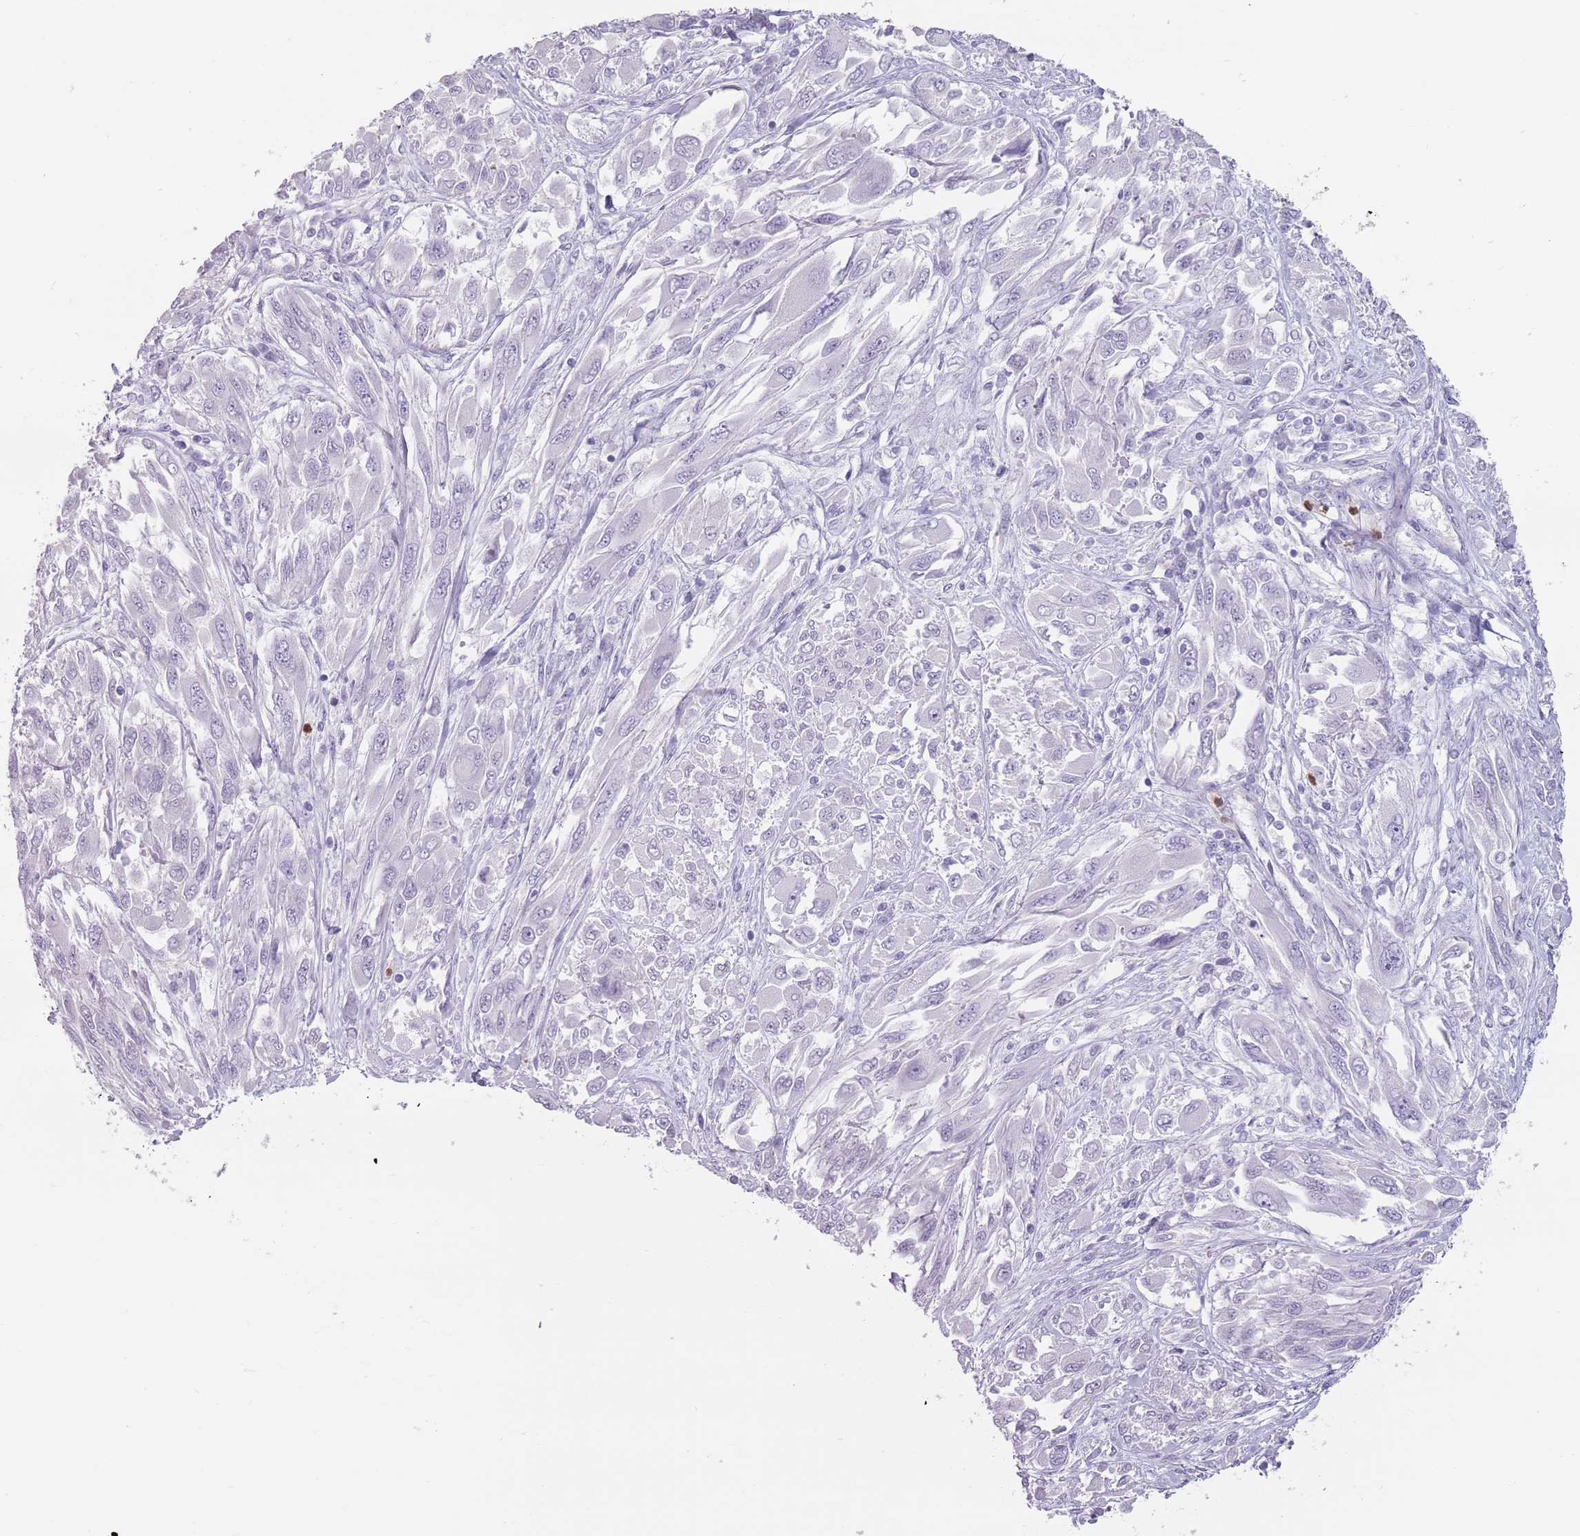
{"staining": {"intensity": "negative", "quantity": "none", "location": "none"}, "tissue": "melanoma", "cell_type": "Tumor cells", "image_type": "cancer", "snomed": [{"axis": "morphology", "description": "Malignant melanoma, NOS"}, {"axis": "topography", "description": "Skin"}], "caption": "Tumor cells show no significant protein staining in melanoma.", "gene": "ZNF584", "patient": {"sex": "female", "age": 91}}